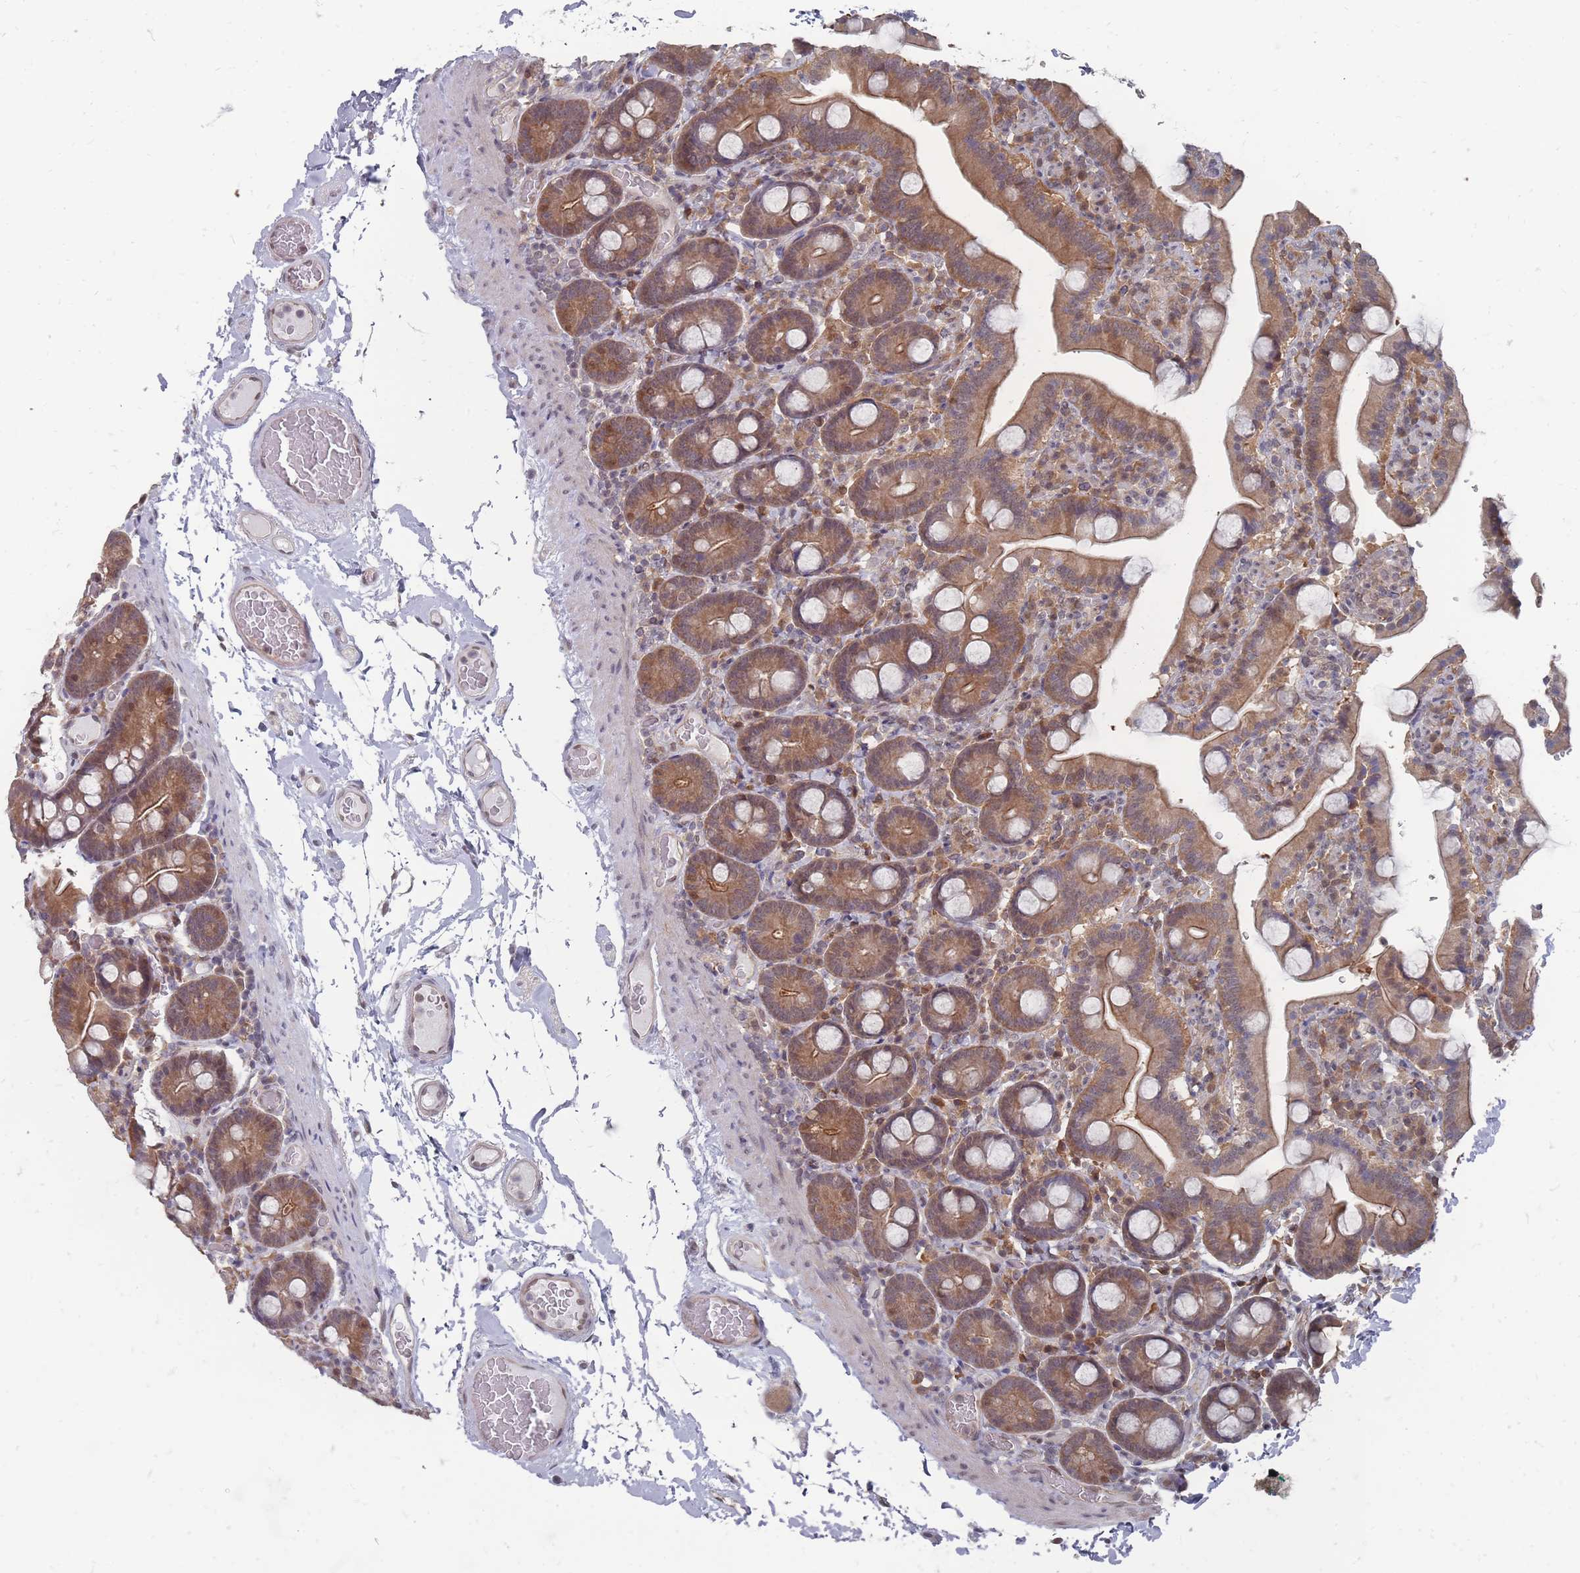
{"staining": {"intensity": "moderate", "quantity": ">75%", "location": "cytoplasmic/membranous,nuclear"}, "tissue": "duodenum", "cell_type": "Glandular cells", "image_type": "normal", "snomed": [{"axis": "morphology", "description": "Normal tissue, NOS"}, {"axis": "topography", "description": "Duodenum"}], "caption": "Protein analysis of unremarkable duodenum exhibits moderate cytoplasmic/membranous,nuclear staining in approximately >75% of glandular cells. The protein of interest is stained brown, and the nuclei are stained in blue (DAB (3,3'-diaminobenzidine) IHC with brightfield microscopy, high magnification).", "gene": "NKD1", "patient": {"sex": "male", "age": 55}}